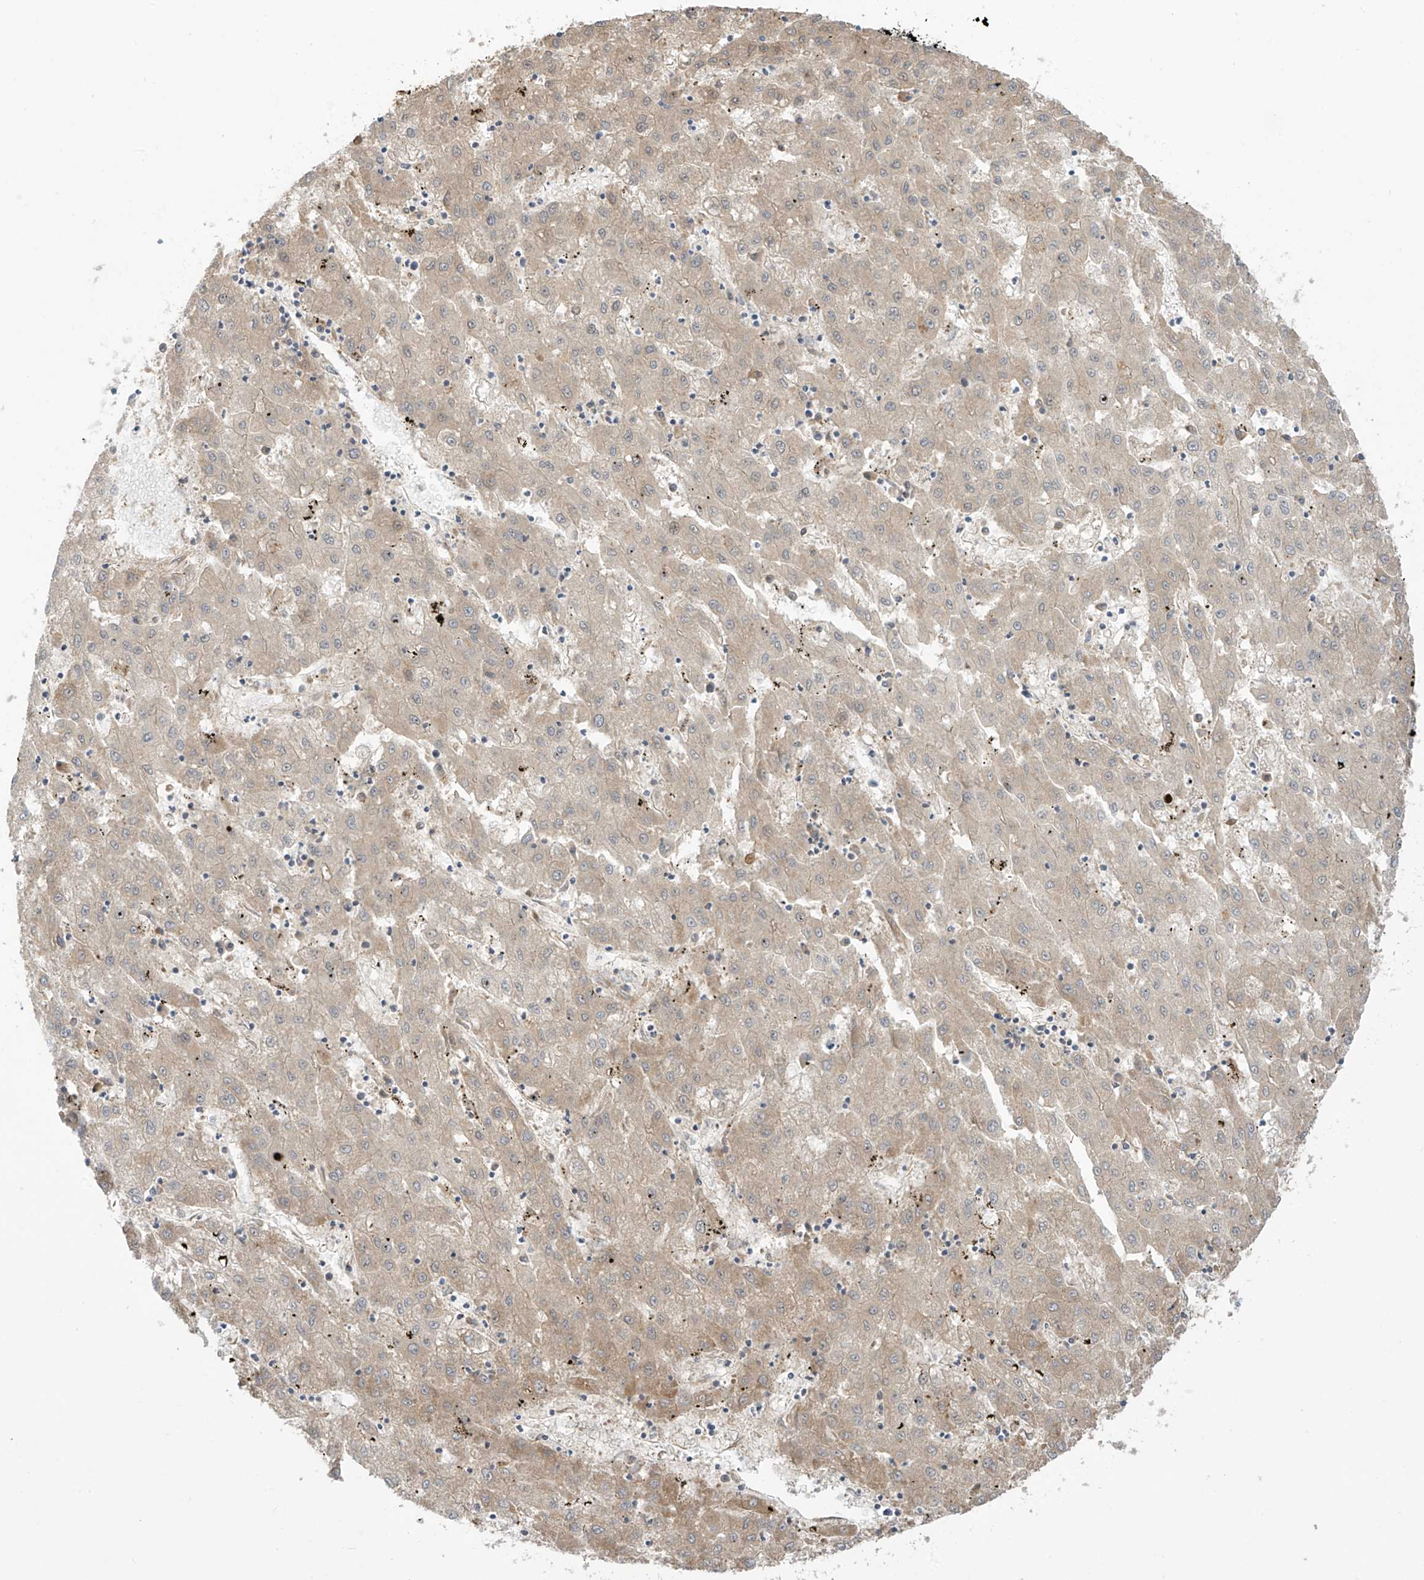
{"staining": {"intensity": "weak", "quantity": ">75%", "location": "cytoplasmic/membranous"}, "tissue": "liver cancer", "cell_type": "Tumor cells", "image_type": "cancer", "snomed": [{"axis": "morphology", "description": "Carcinoma, Hepatocellular, NOS"}, {"axis": "topography", "description": "Liver"}], "caption": "The image displays staining of liver hepatocellular carcinoma, revealing weak cytoplasmic/membranous protein expression (brown color) within tumor cells. Nuclei are stained in blue.", "gene": "PPAT", "patient": {"sex": "male", "age": 72}}